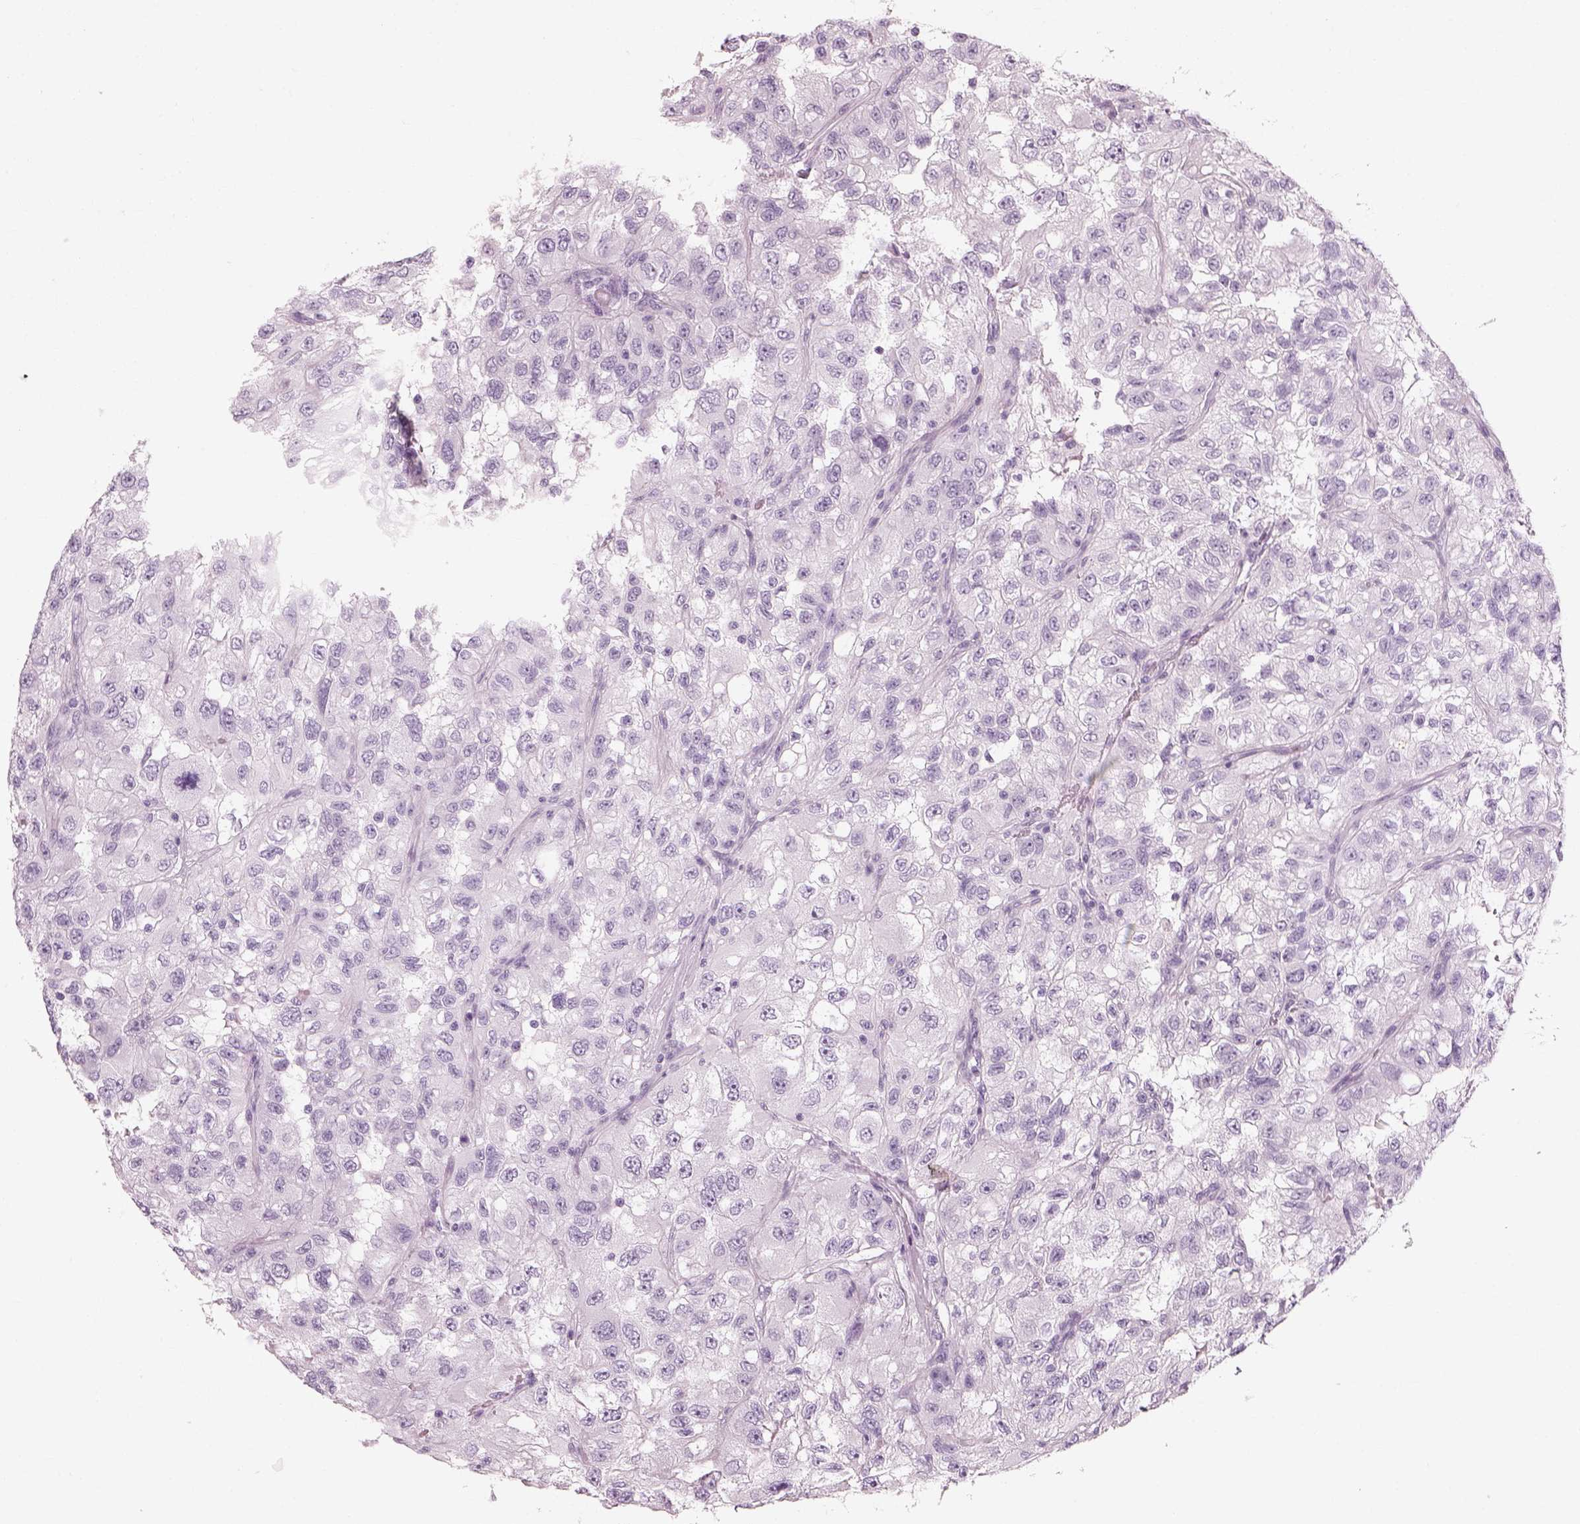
{"staining": {"intensity": "negative", "quantity": "none", "location": "none"}, "tissue": "renal cancer", "cell_type": "Tumor cells", "image_type": "cancer", "snomed": [{"axis": "morphology", "description": "Adenocarcinoma, NOS"}, {"axis": "topography", "description": "Kidney"}], "caption": "Protein analysis of renal adenocarcinoma reveals no significant staining in tumor cells.", "gene": "CRYAA", "patient": {"sex": "male", "age": 64}}